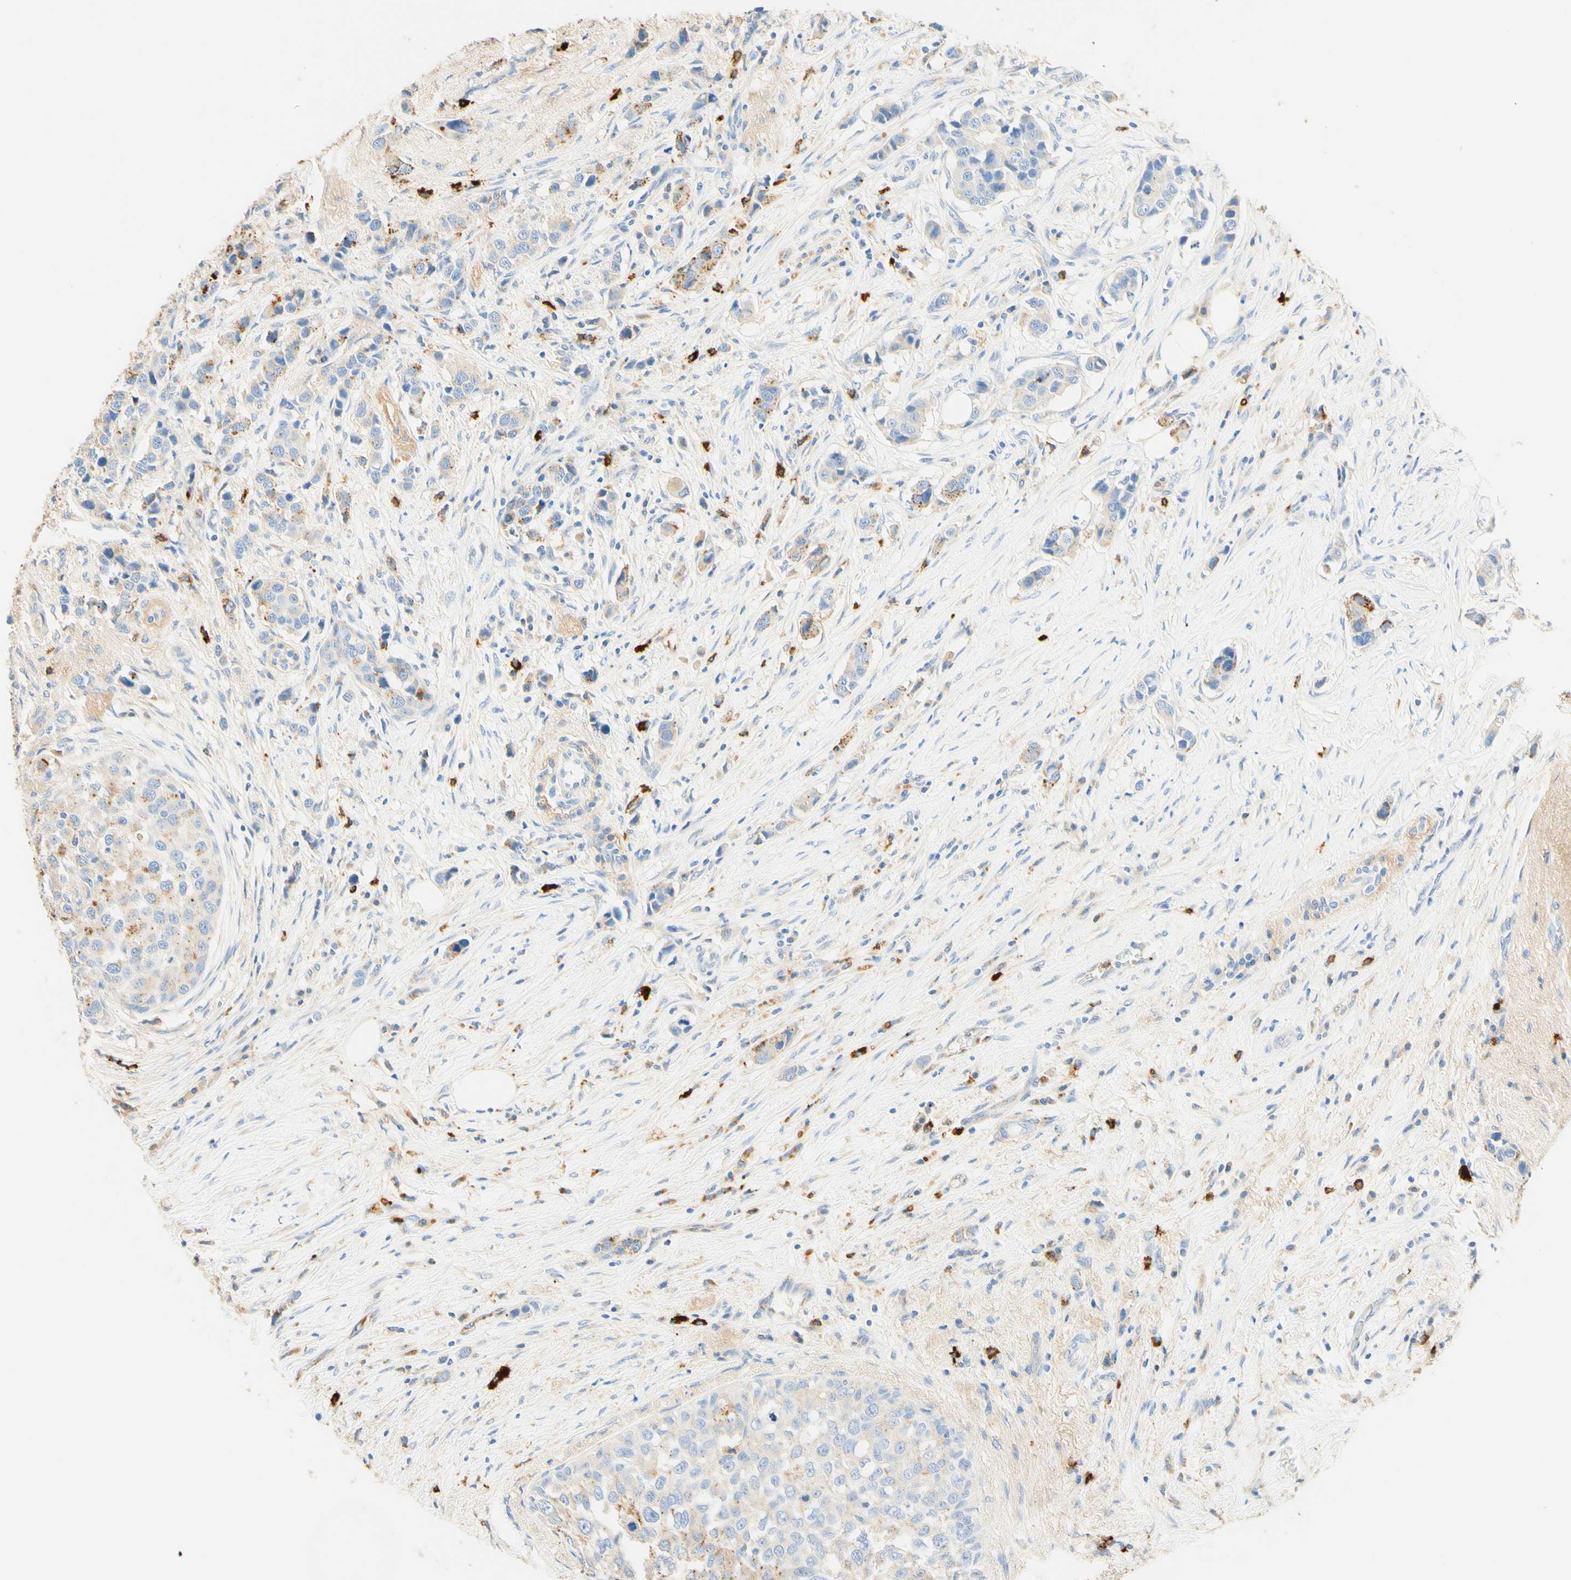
{"staining": {"intensity": "weak", "quantity": "25%-75%", "location": "cytoplasmic/membranous"}, "tissue": "breast cancer", "cell_type": "Tumor cells", "image_type": "cancer", "snomed": [{"axis": "morphology", "description": "Normal tissue, NOS"}, {"axis": "morphology", "description": "Duct carcinoma"}, {"axis": "topography", "description": "Breast"}], "caption": "Immunohistochemical staining of human breast intraductal carcinoma demonstrates low levels of weak cytoplasmic/membranous protein staining in approximately 25%-75% of tumor cells.", "gene": "CD63", "patient": {"sex": "female", "age": 50}}